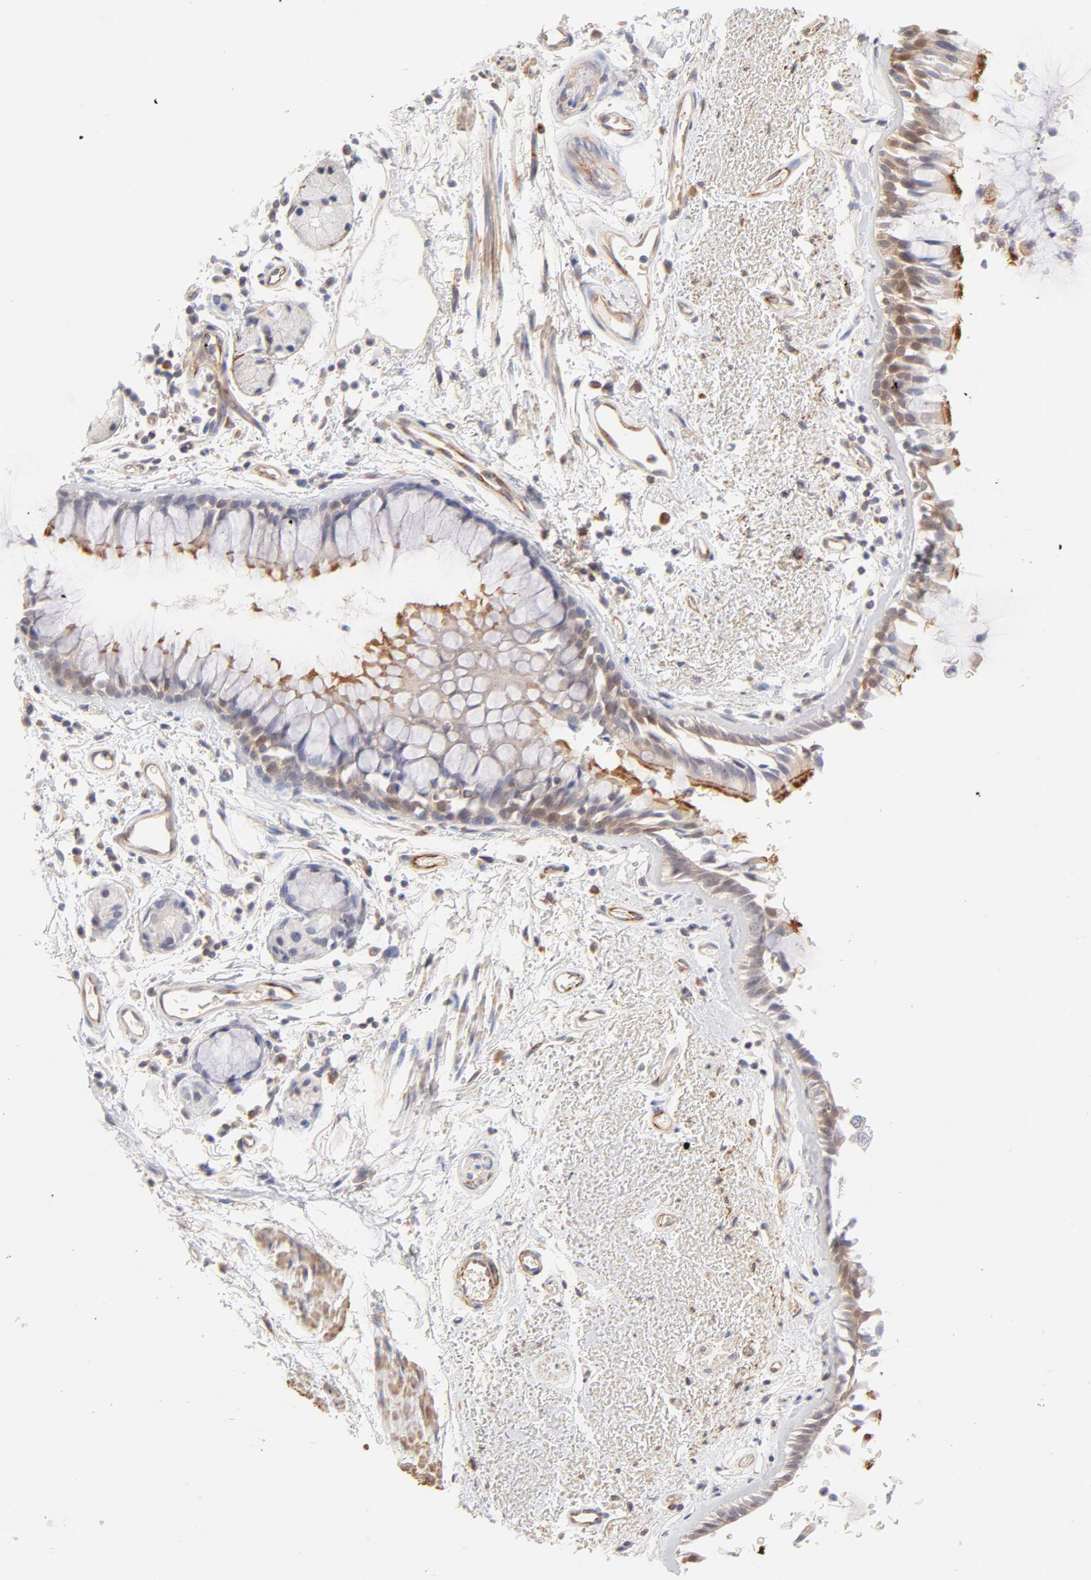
{"staining": {"intensity": "moderate", "quantity": "25%-75%", "location": "cytoplasmic/membranous"}, "tissue": "bronchus", "cell_type": "Respiratory epithelial cells", "image_type": "normal", "snomed": [{"axis": "morphology", "description": "Normal tissue, NOS"}, {"axis": "morphology", "description": "Adenocarcinoma, NOS"}, {"axis": "topography", "description": "Bronchus"}, {"axis": "topography", "description": "Lung"}], "caption": "Immunohistochemical staining of unremarkable bronchus exhibits moderate cytoplasmic/membranous protein positivity in approximately 25%-75% of respiratory epithelial cells.", "gene": "LDLRAP1", "patient": {"sex": "male", "age": 71}}